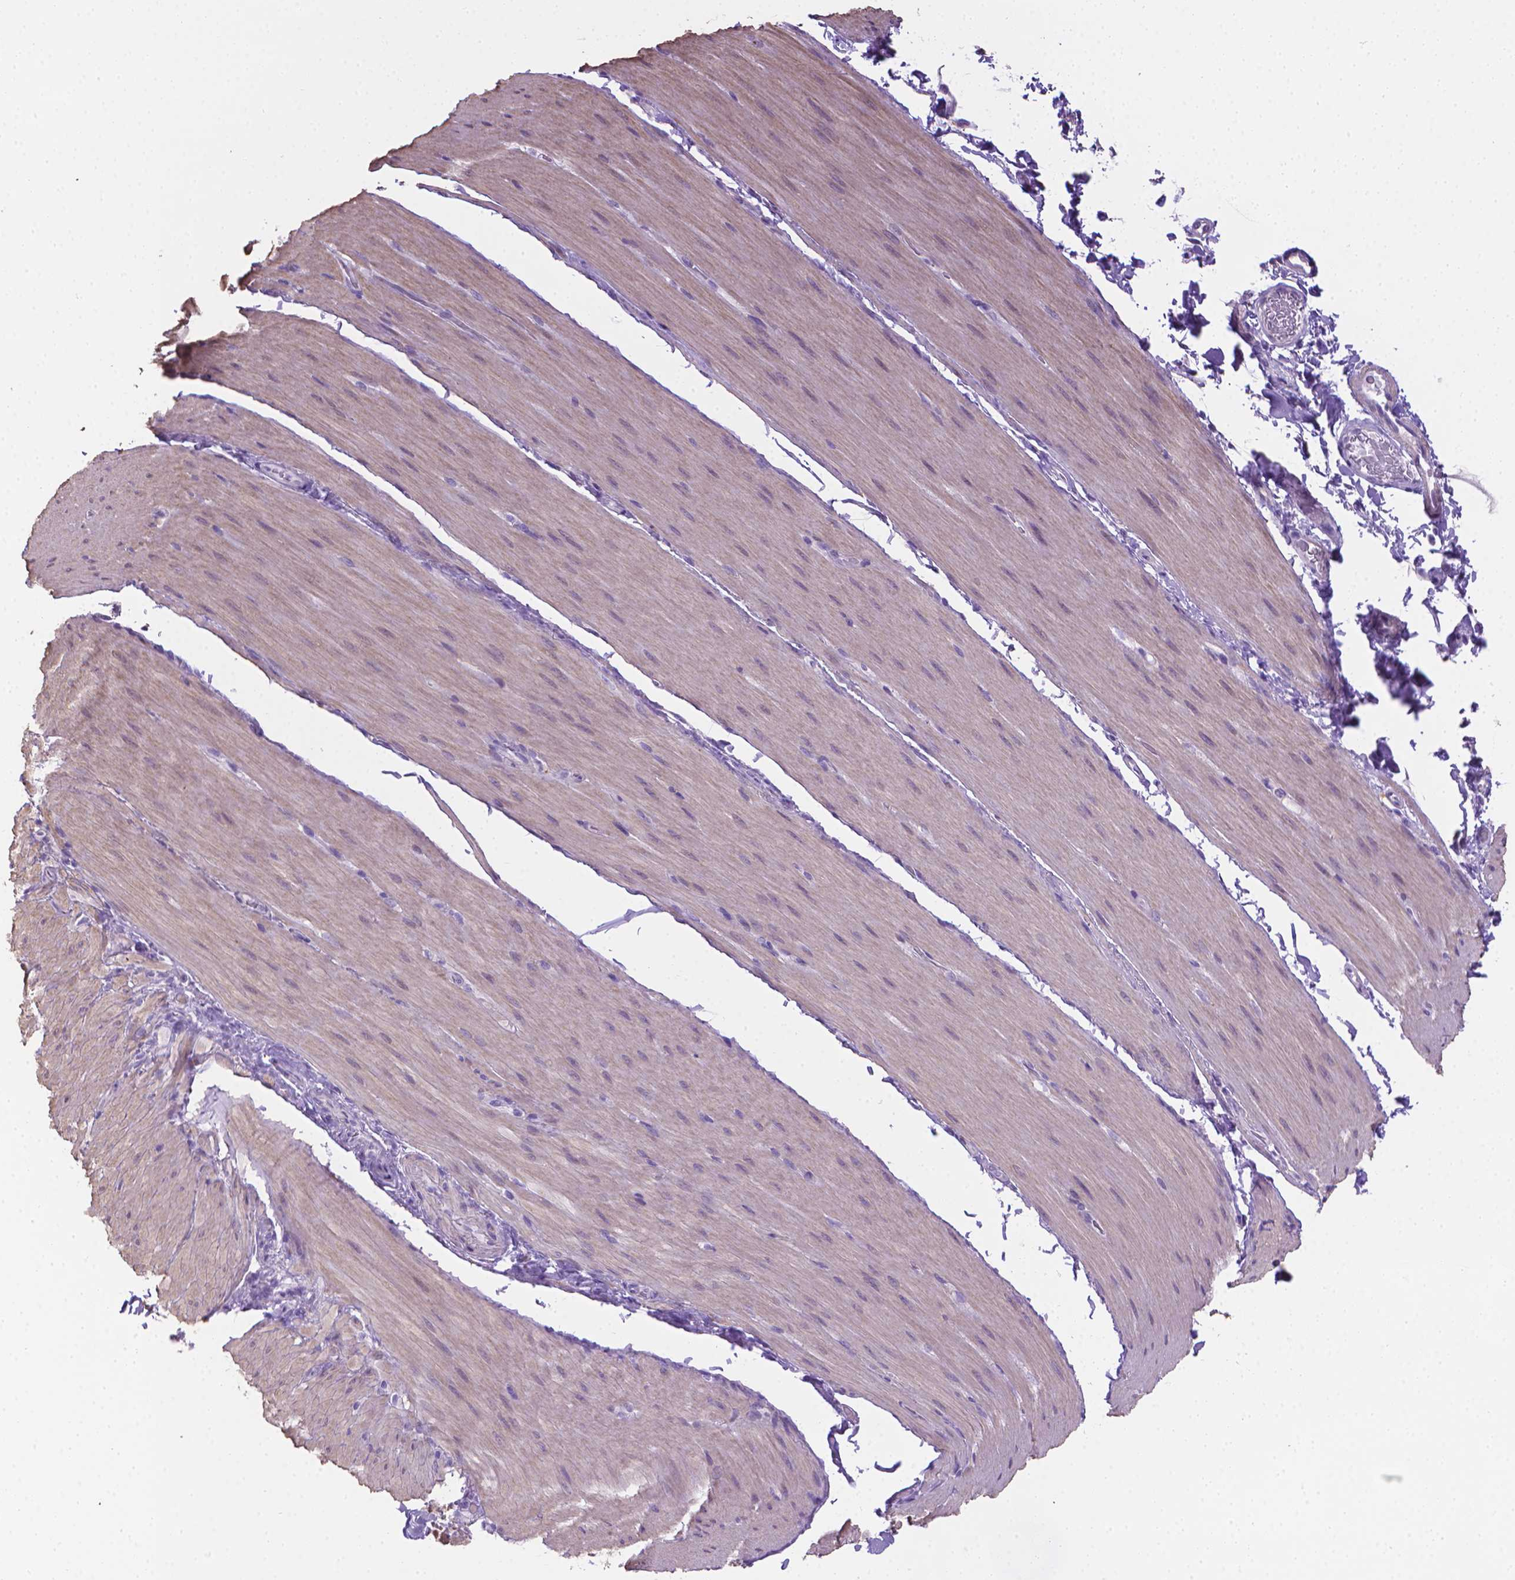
{"staining": {"intensity": "weak", "quantity": "25%-75%", "location": "cytoplasmic/membranous"}, "tissue": "smooth muscle", "cell_type": "Smooth muscle cells", "image_type": "normal", "snomed": [{"axis": "morphology", "description": "Normal tissue, NOS"}, {"axis": "topography", "description": "Smooth muscle"}, {"axis": "topography", "description": "Colon"}], "caption": "IHC photomicrograph of normal smooth muscle stained for a protein (brown), which displays low levels of weak cytoplasmic/membranous expression in about 25%-75% of smooth muscle cells.", "gene": "PNMA2", "patient": {"sex": "male", "age": 73}}